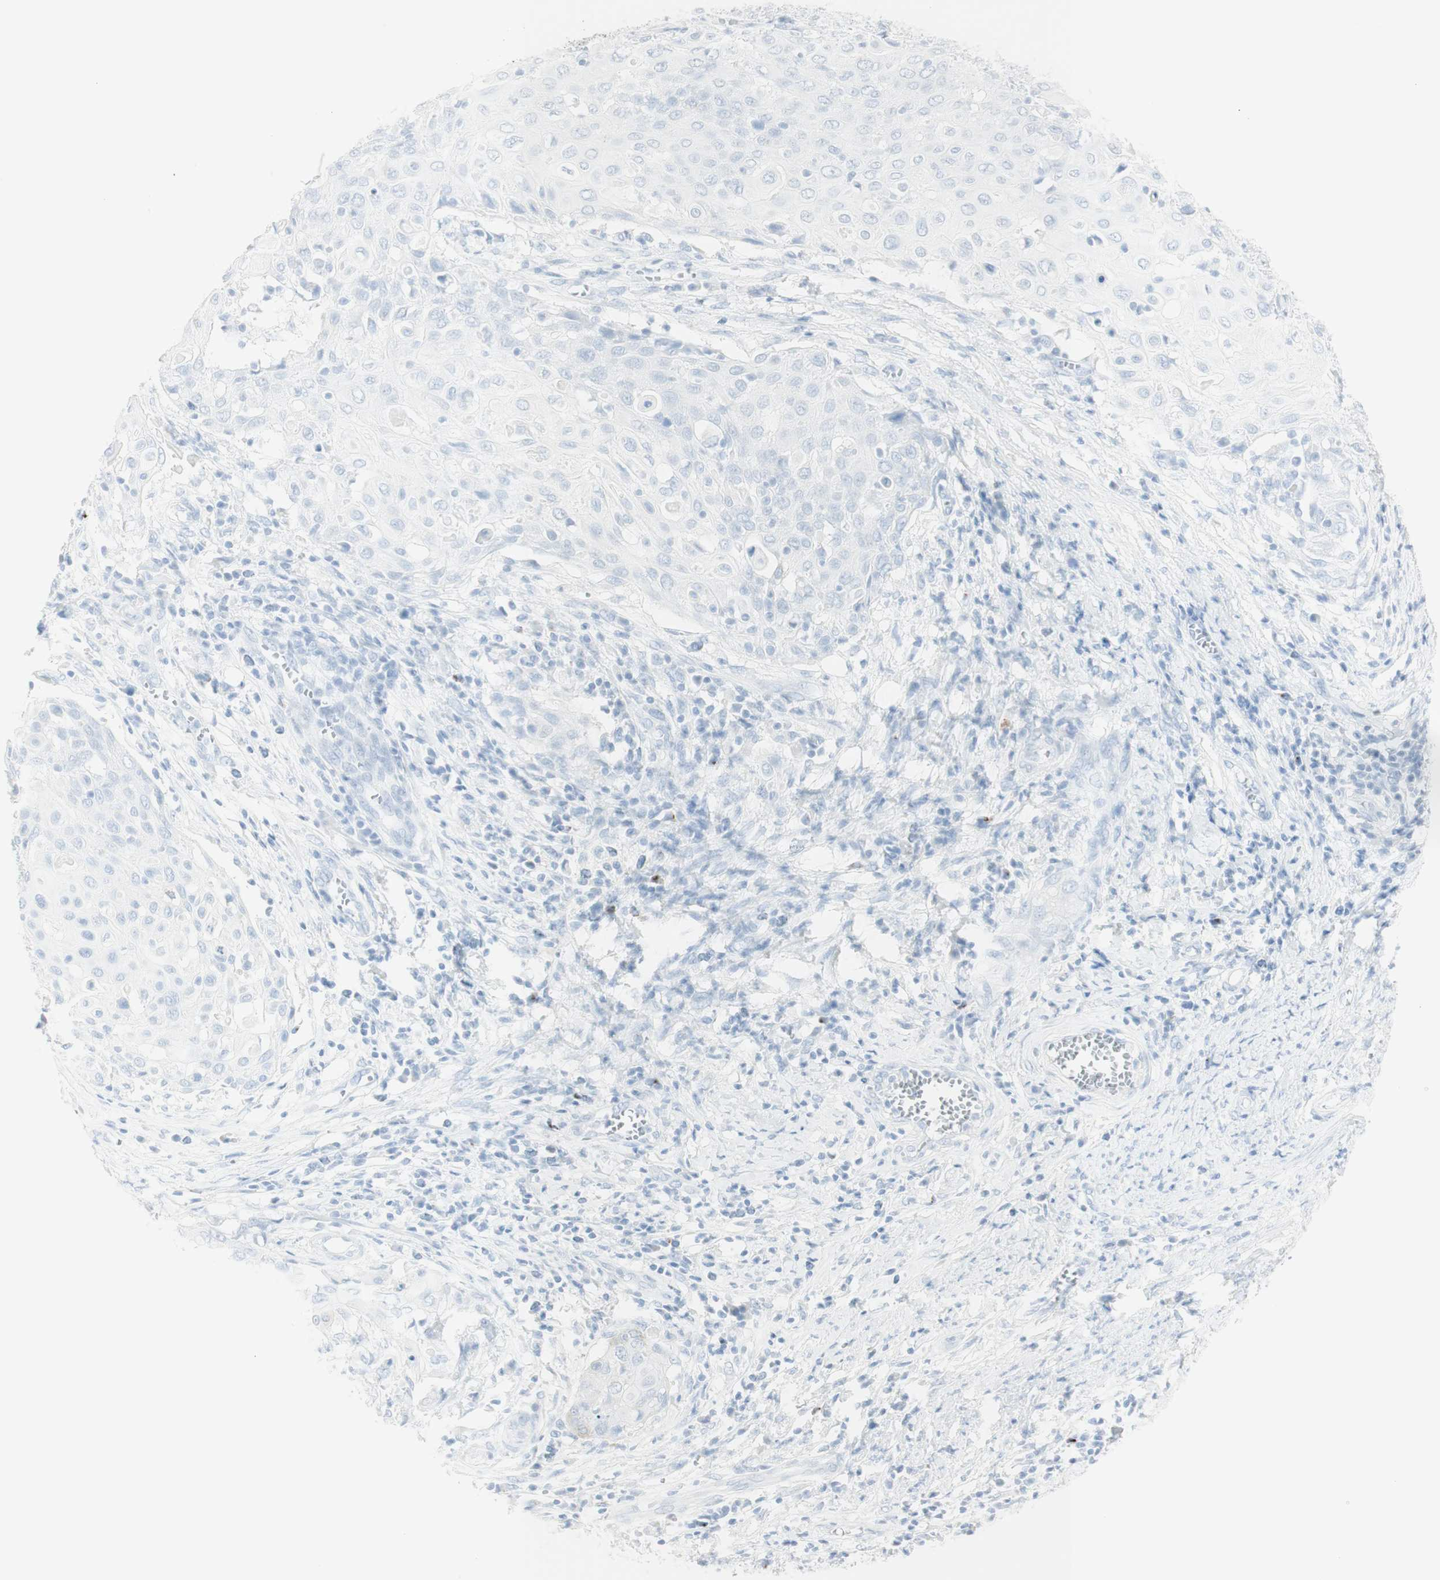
{"staining": {"intensity": "negative", "quantity": "none", "location": "none"}, "tissue": "cervical cancer", "cell_type": "Tumor cells", "image_type": "cancer", "snomed": [{"axis": "morphology", "description": "Squamous cell carcinoma, NOS"}, {"axis": "topography", "description": "Cervix"}], "caption": "A histopathology image of cervical squamous cell carcinoma stained for a protein demonstrates no brown staining in tumor cells.", "gene": "NAPSA", "patient": {"sex": "female", "age": 39}}